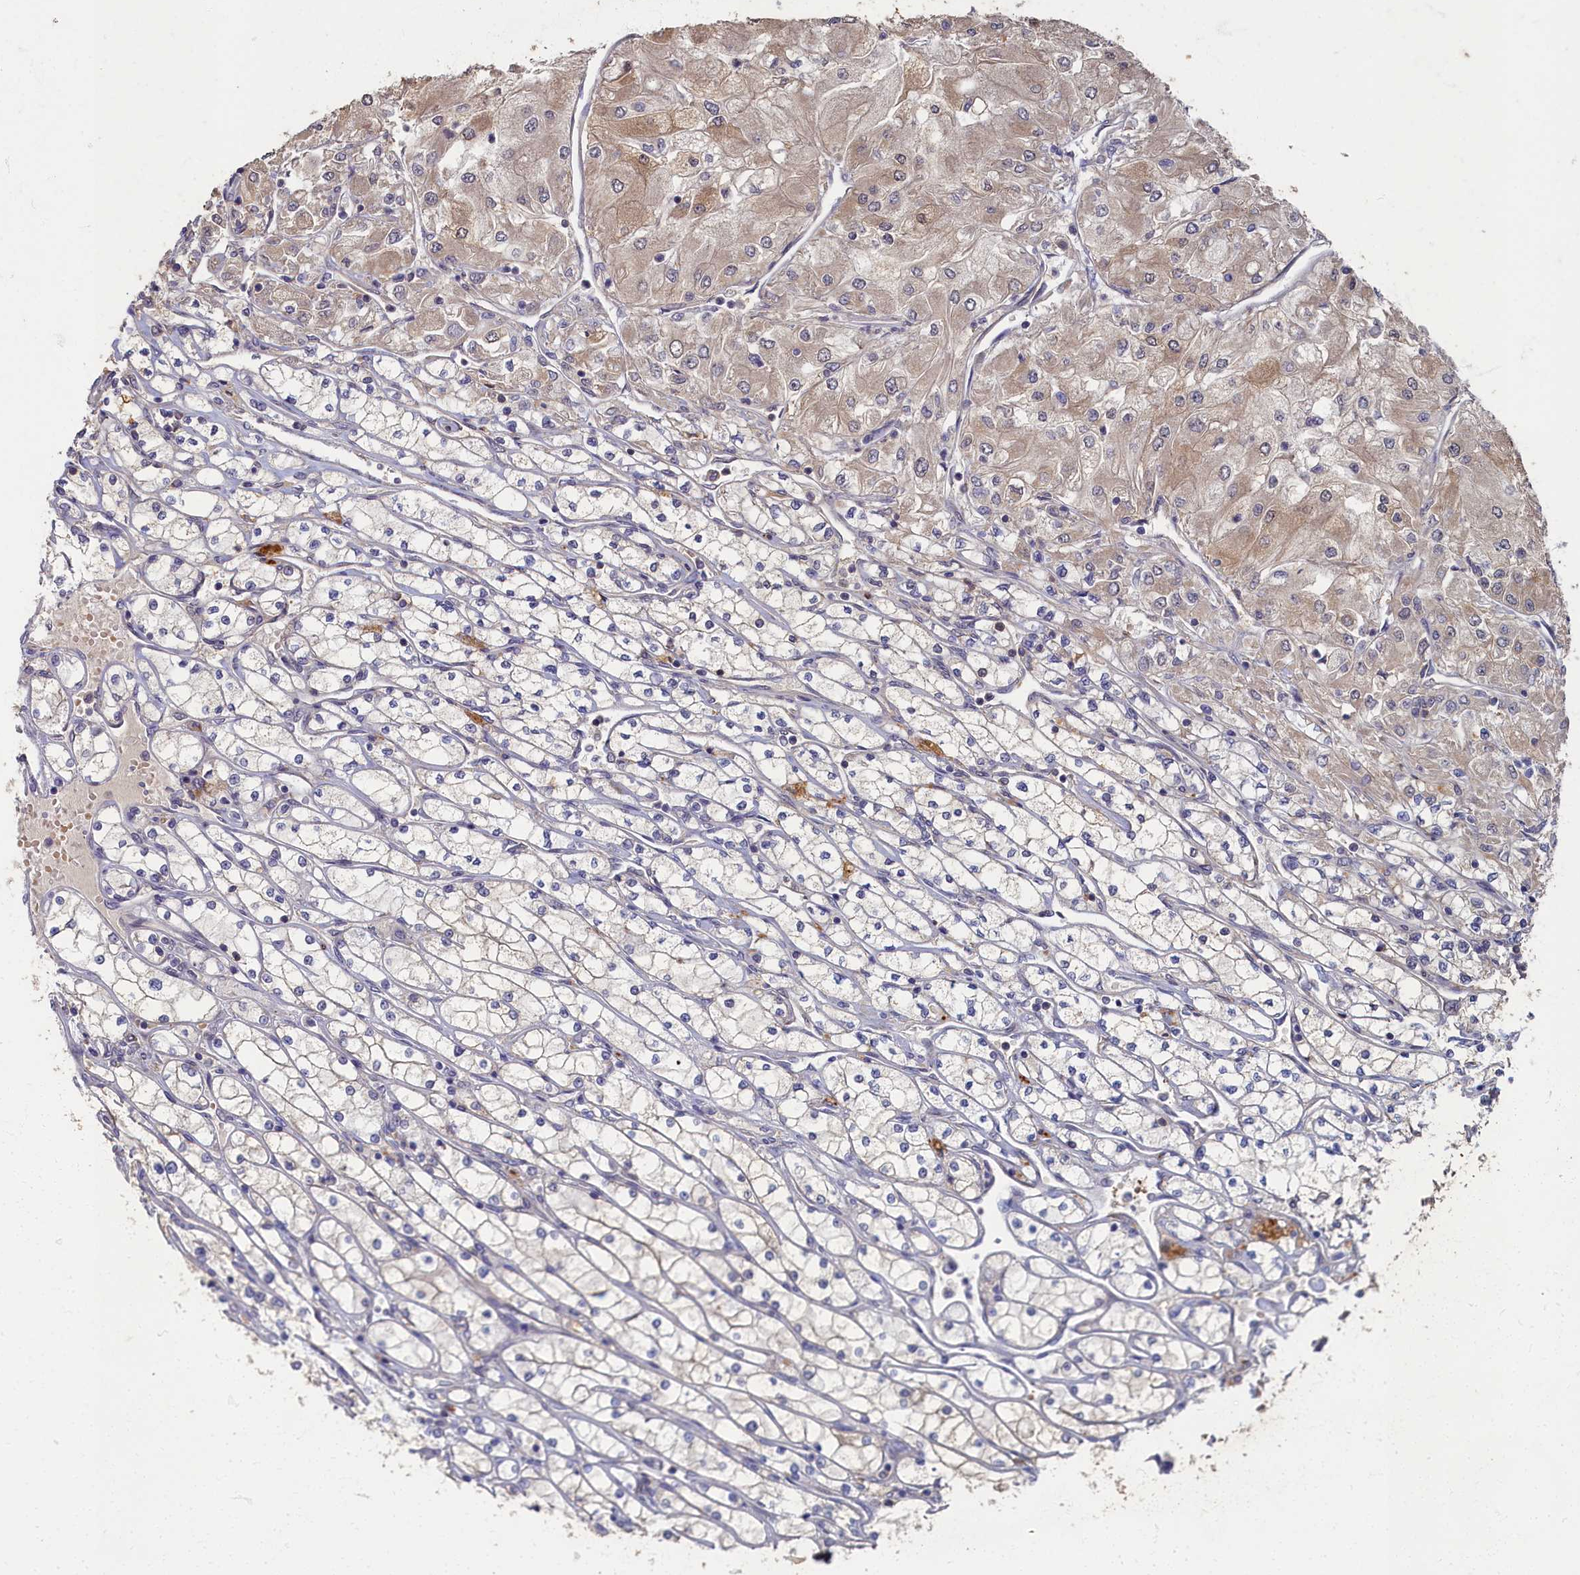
{"staining": {"intensity": "weak", "quantity": "25%-75%", "location": "cytoplasmic/membranous"}, "tissue": "renal cancer", "cell_type": "Tumor cells", "image_type": "cancer", "snomed": [{"axis": "morphology", "description": "Adenocarcinoma, NOS"}, {"axis": "topography", "description": "Kidney"}], "caption": "Immunohistochemistry (IHC) of renal cancer reveals low levels of weak cytoplasmic/membranous staining in approximately 25%-75% of tumor cells.", "gene": "HUNK", "patient": {"sex": "male", "age": 80}}